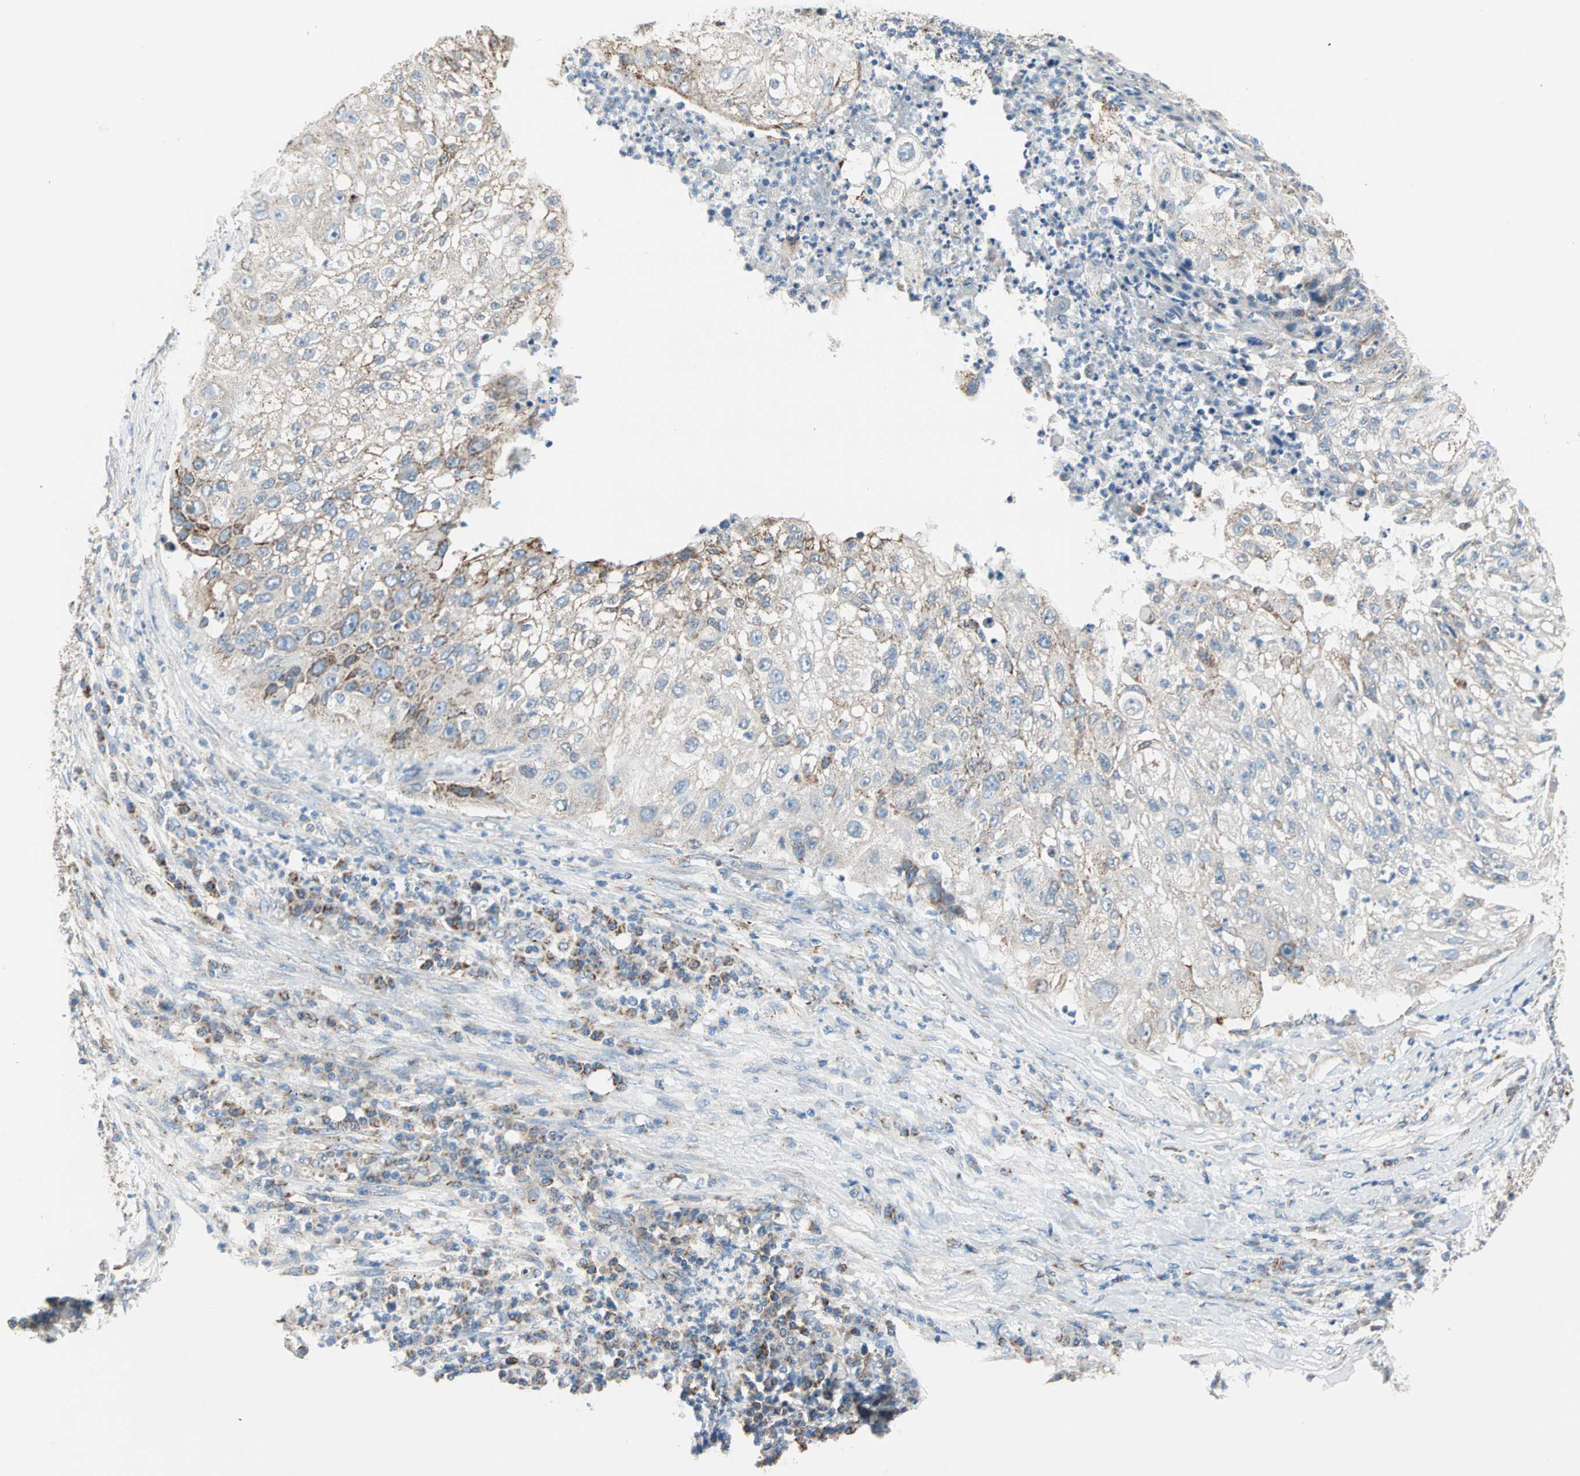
{"staining": {"intensity": "moderate", "quantity": "<25%", "location": "cytoplasmic/membranous"}, "tissue": "lung cancer", "cell_type": "Tumor cells", "image_type": "cancer", "snomed": [{"axis": "morphology", "description": "Inflammation, NOS"}, {"axis": "morphology", "description": "Squamous cell carcinoma, NOS"}, {"axis": "topography", "description": "Lymph node"}, {"axis": "topography", "description": "Soft tissue"}, {"axis": "topography", "description": "Lung"}], "caption": "Lung squamous cell carcinoma stained with a brown dye displays moderate cytoplasmic/membranous positive positivity in about <25% of tumor cells.", "gene": "TST", "patient": {"sex": "male", "age": 66}}